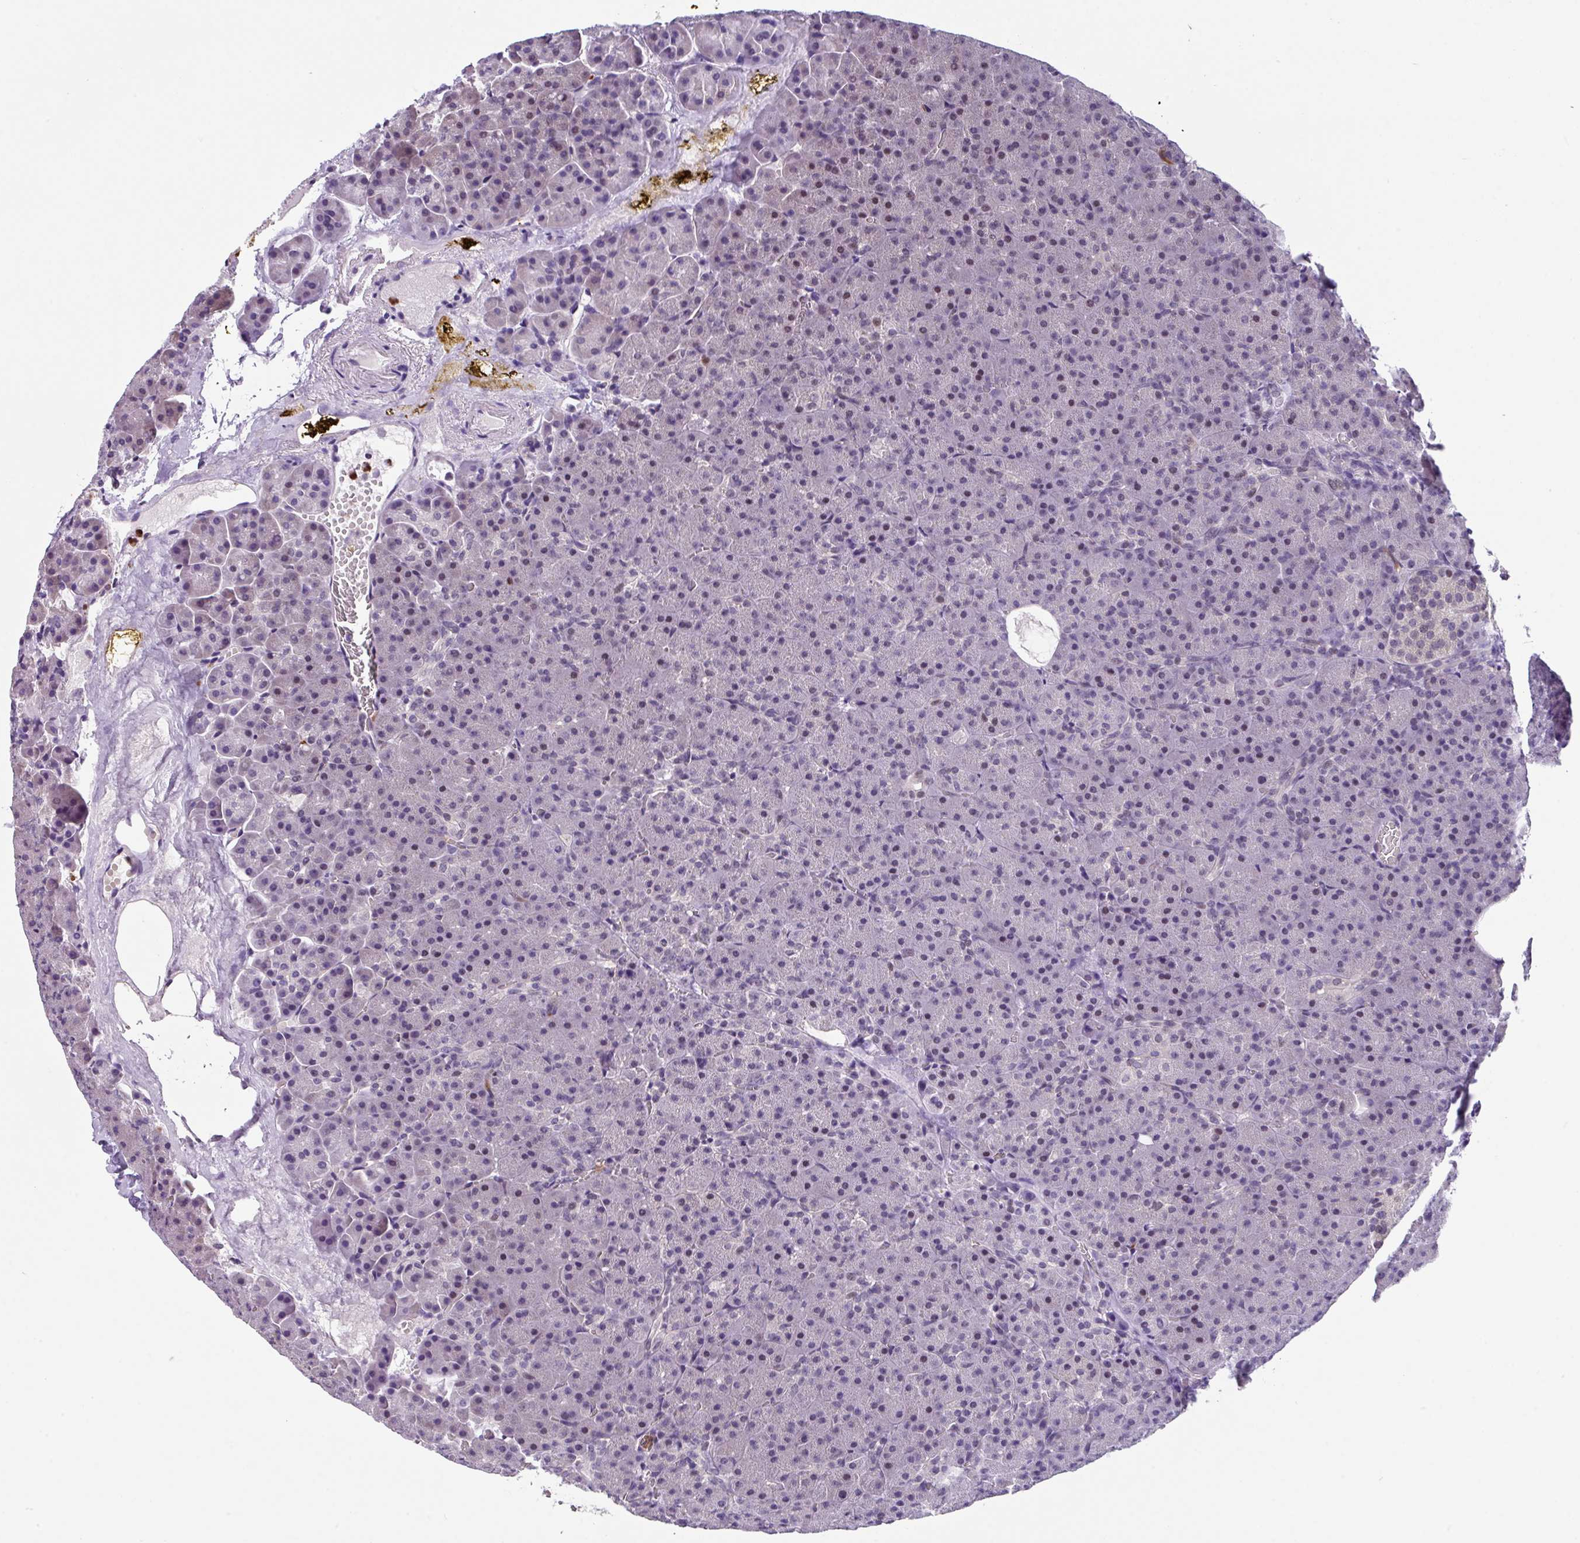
{"staining": {"intensity": "negative", "quantity": "none", "location": "none"}, "tissue": "pancreas", "cell_type": "Exocrine glandular cells", "image_type": "normal", "snomed": [{"axis": "morphology", "description": "Normal tissue, NOS"}, {"axis": "topography", "description": "Pancreas"}], "caption": "Protein analysis of benign pancreas demonstrates no significant staining in exocrine glandular cells. Nuclei are stained in blue.", "gene": "ZFP3", "patient": {"sex": "female", "age": 74}}